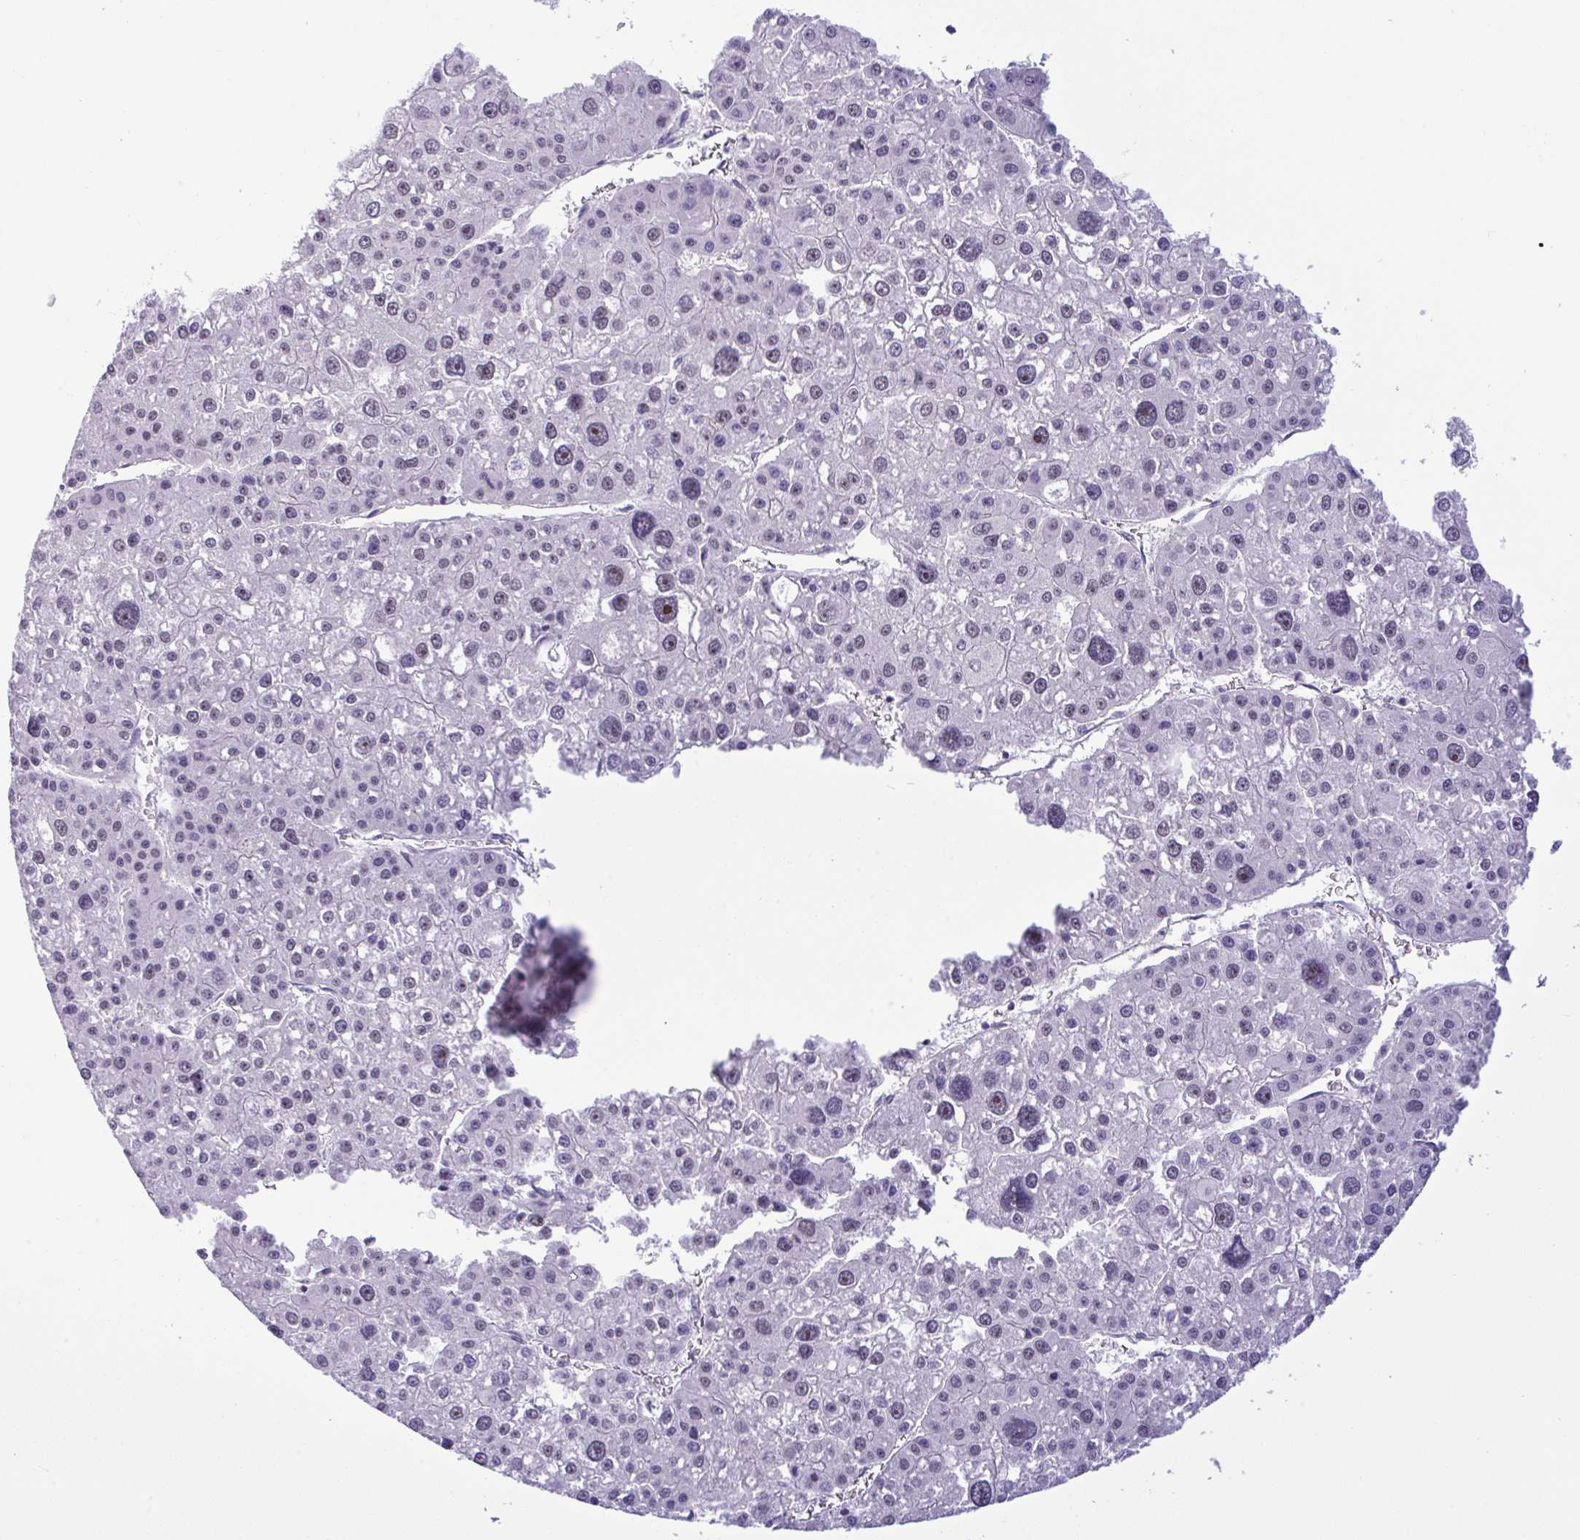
{"staining": {"intensity": "negative", "quantity": "none", "location": "none"}, "tissue": "liver cancer", "cell_type": "Tumor cells", "image_type": "cancer", "snomed": [{"axis": "morphology", "description": "Carcinoma, Hepatocellular, NOS"}, {"axis": "topography", "description": "Liver"}], "caption": "High magnification brightfield microscopy of liver cancer stained with DAB (3,3'-diaminobenzidine) (brown) and counterstained with hematoxylin (blue): tumor cells show no significant staining. The staining was performed using DAB to visualize the protein expression in brown, while the nuclei were stained in blue with hematoxylin (Magnification: 20x).", "gene": "YBX2", "patient": {"sex": "male", "age": 73}}